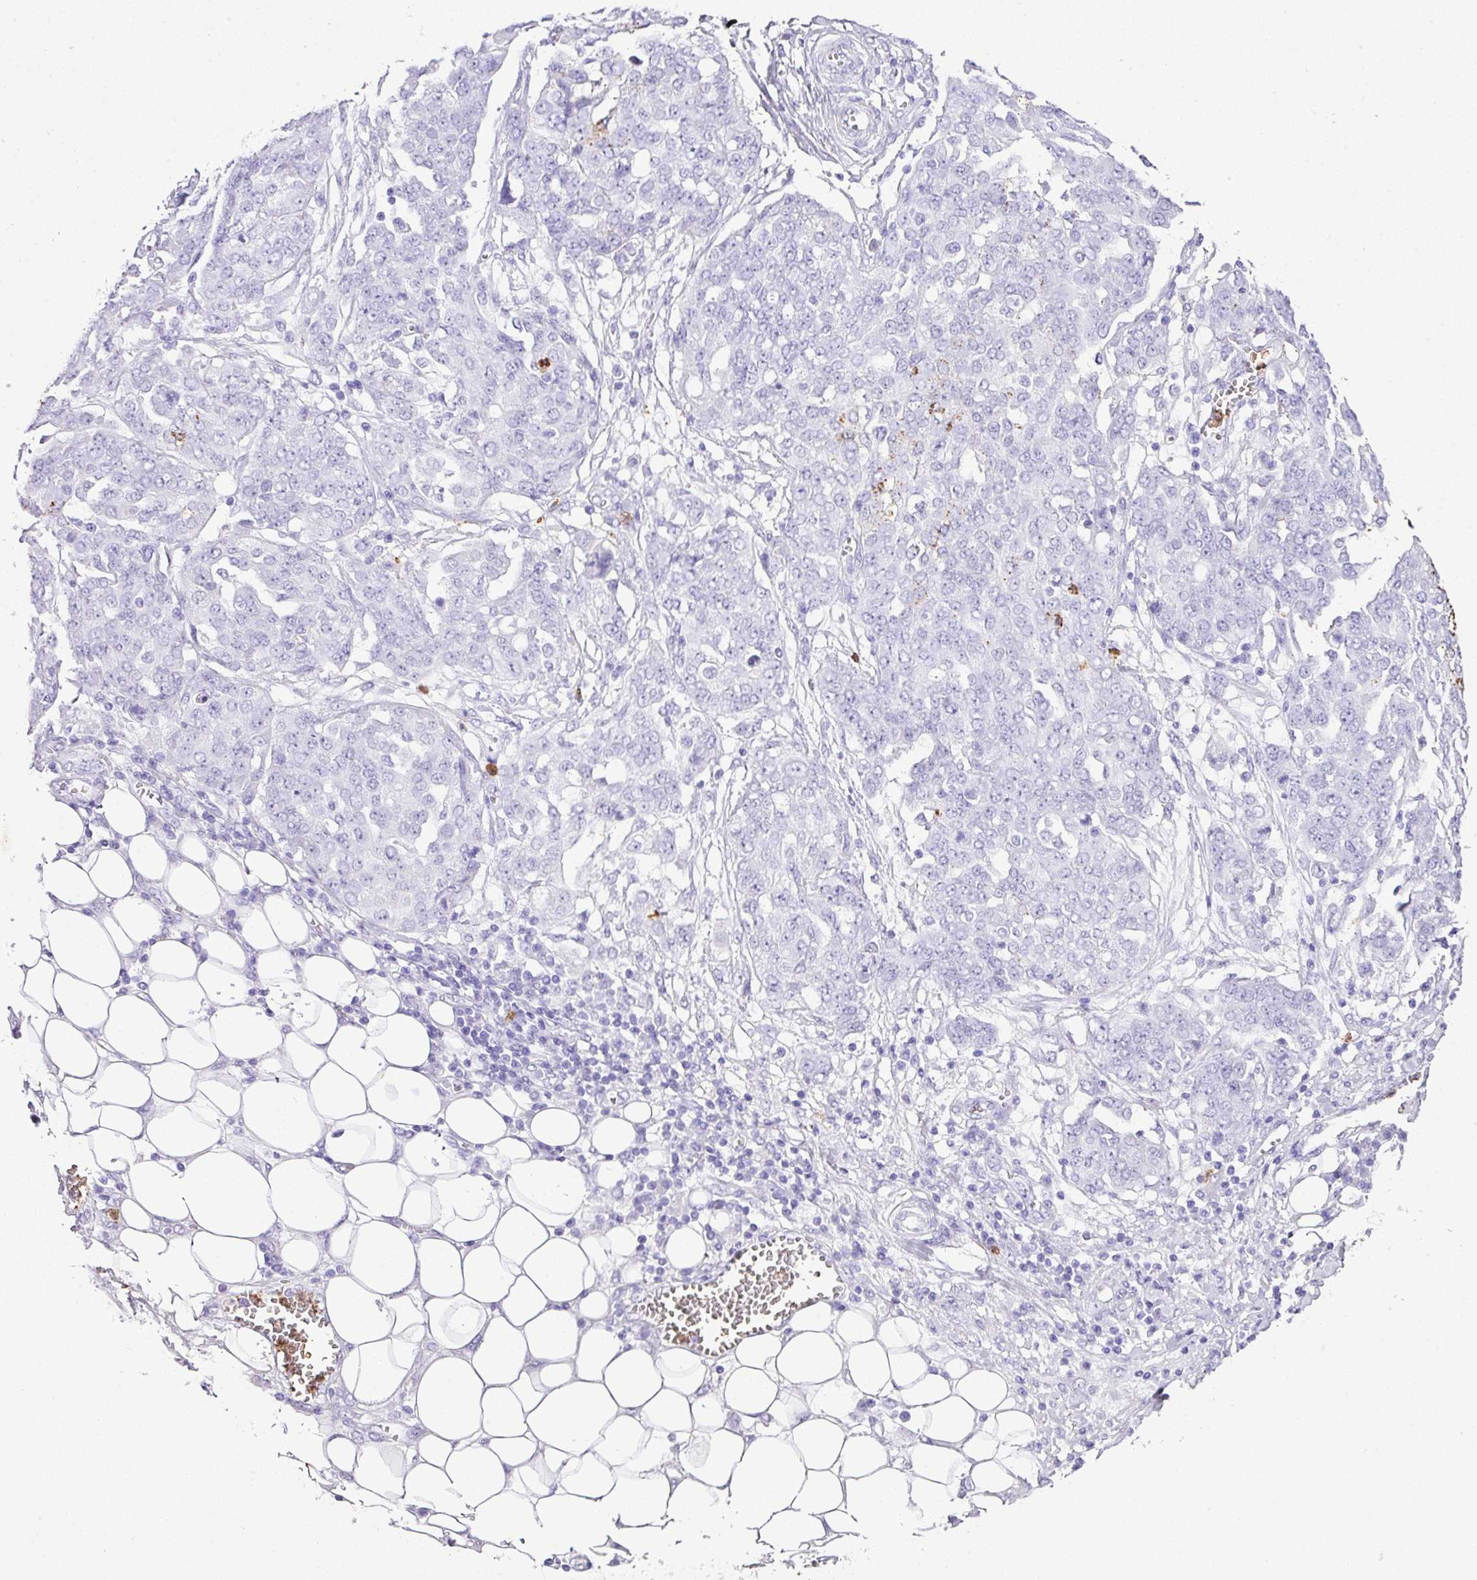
{"staining": {"intensity": "negative", "quantity": "none", "location": "none"}, "tissue": "ovarian cancer", "cell_type": "Tumor cells", "image_type": "cancer", "snomed": [{"axis": "morphology", "description": "Cystadenocarcinoma, serous, NOS"}, {"axis": "topography", "description": "Soft tissue"}, {"axis": "topography", "description": "Ovary"}], "caption": "This micrograph is of ovarian cancer (serous cystadenocarcinoma) stained with immunohistochemistry (IHC) to label a protein in brown with the nuclei are counter-stained blue. There is no staining in tumor cells. (DAB (3,3'-diaminobenzidine) immunohistochemistry (IHC), high magnification).", "gene": "KCNJ11", "patient": {"sex": "female", "age": 57}}